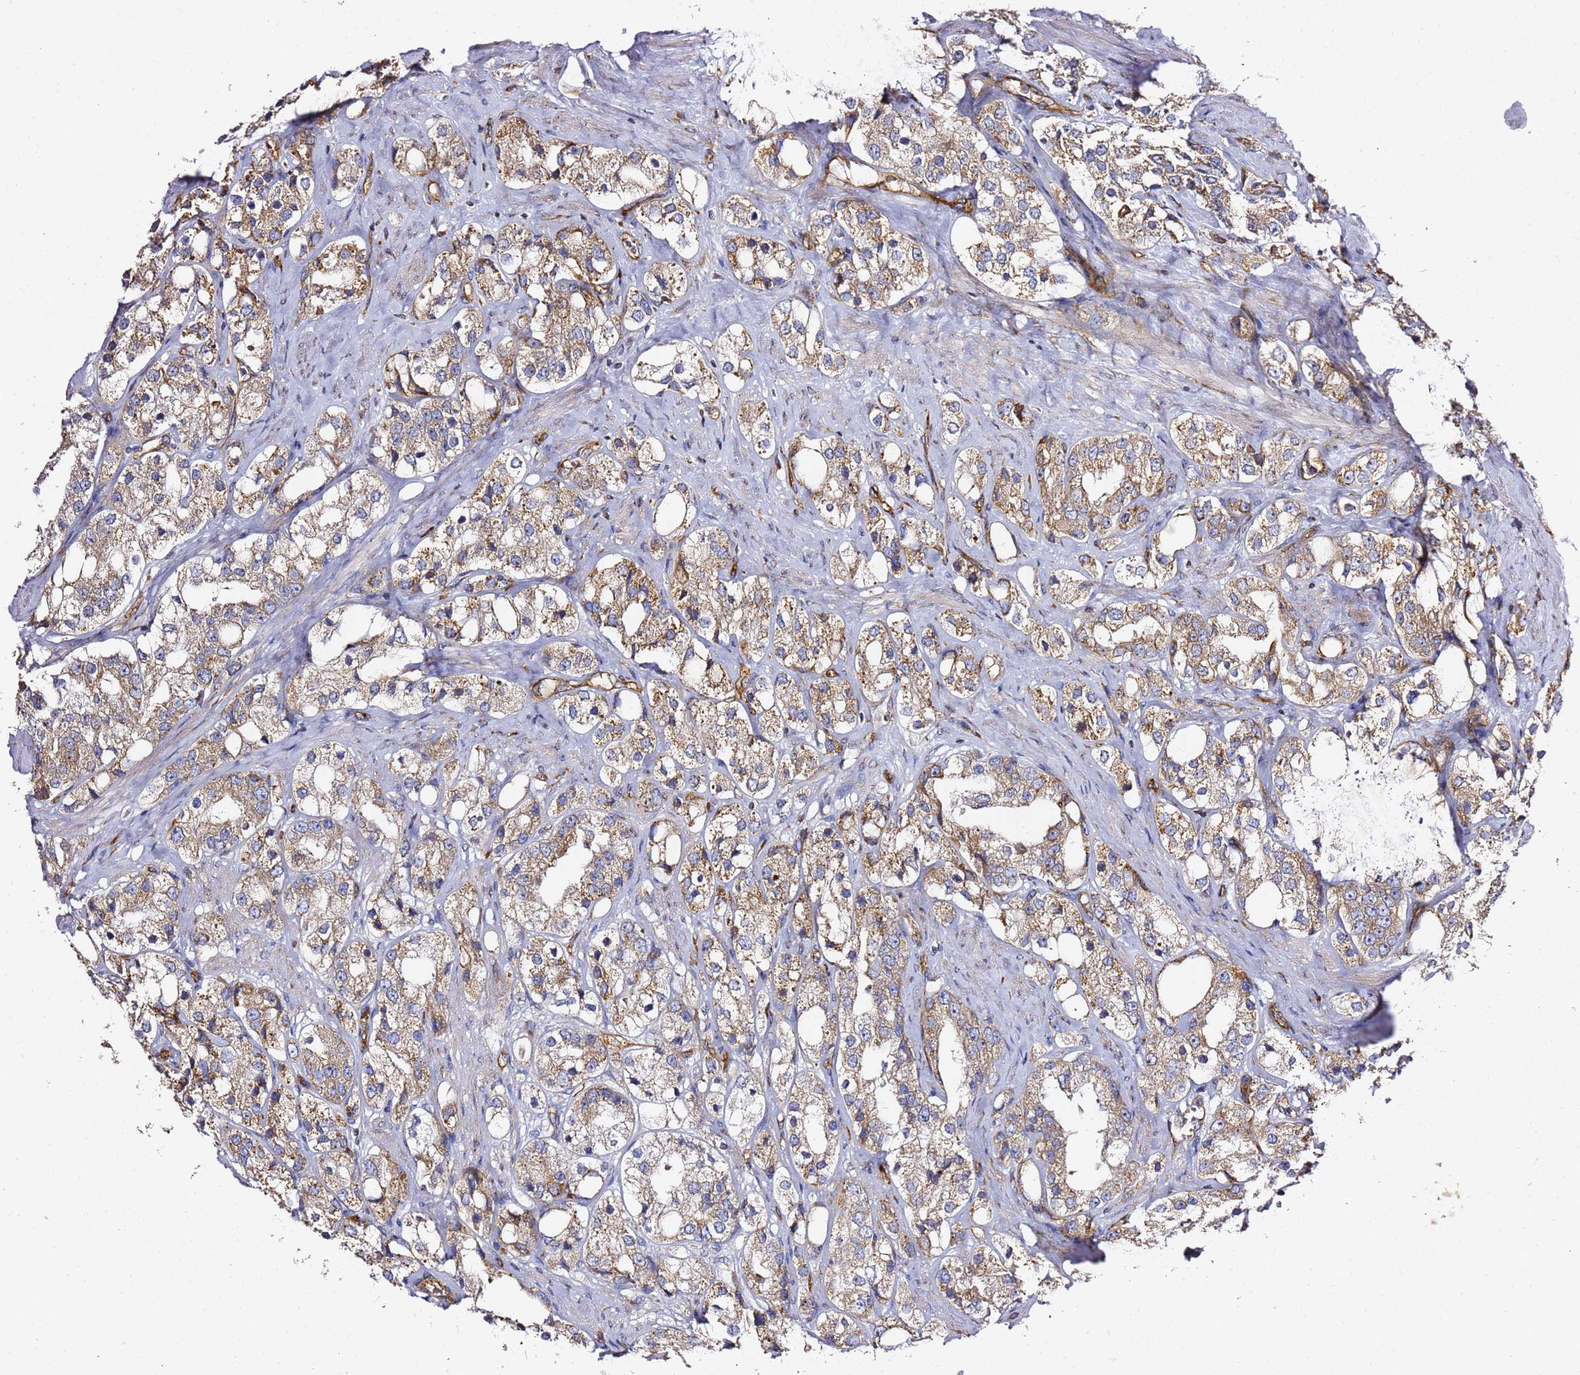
{"staining": {"intensity": "moderate", "quantity": ">75%", "location": "cytoplasmic/membranous"}, "tissue": "prostate cancer", "cell_type": "Tumor cells", "image_type": "cancer", "snomed": [{"axis": "morphology", "description": "Adenocarcinoma, NOS"}, {"axis": "topography", "description": "Prostate"}], "caption": "Prostate cancer (adenocarcinoma) stained with DAB IHC shows medium levels of moderate cytoplasmic/membranous staining in approximately >75% of tumor cells.", "gene": "KIF7", "patient": {"sex": "male", "age": 79}}